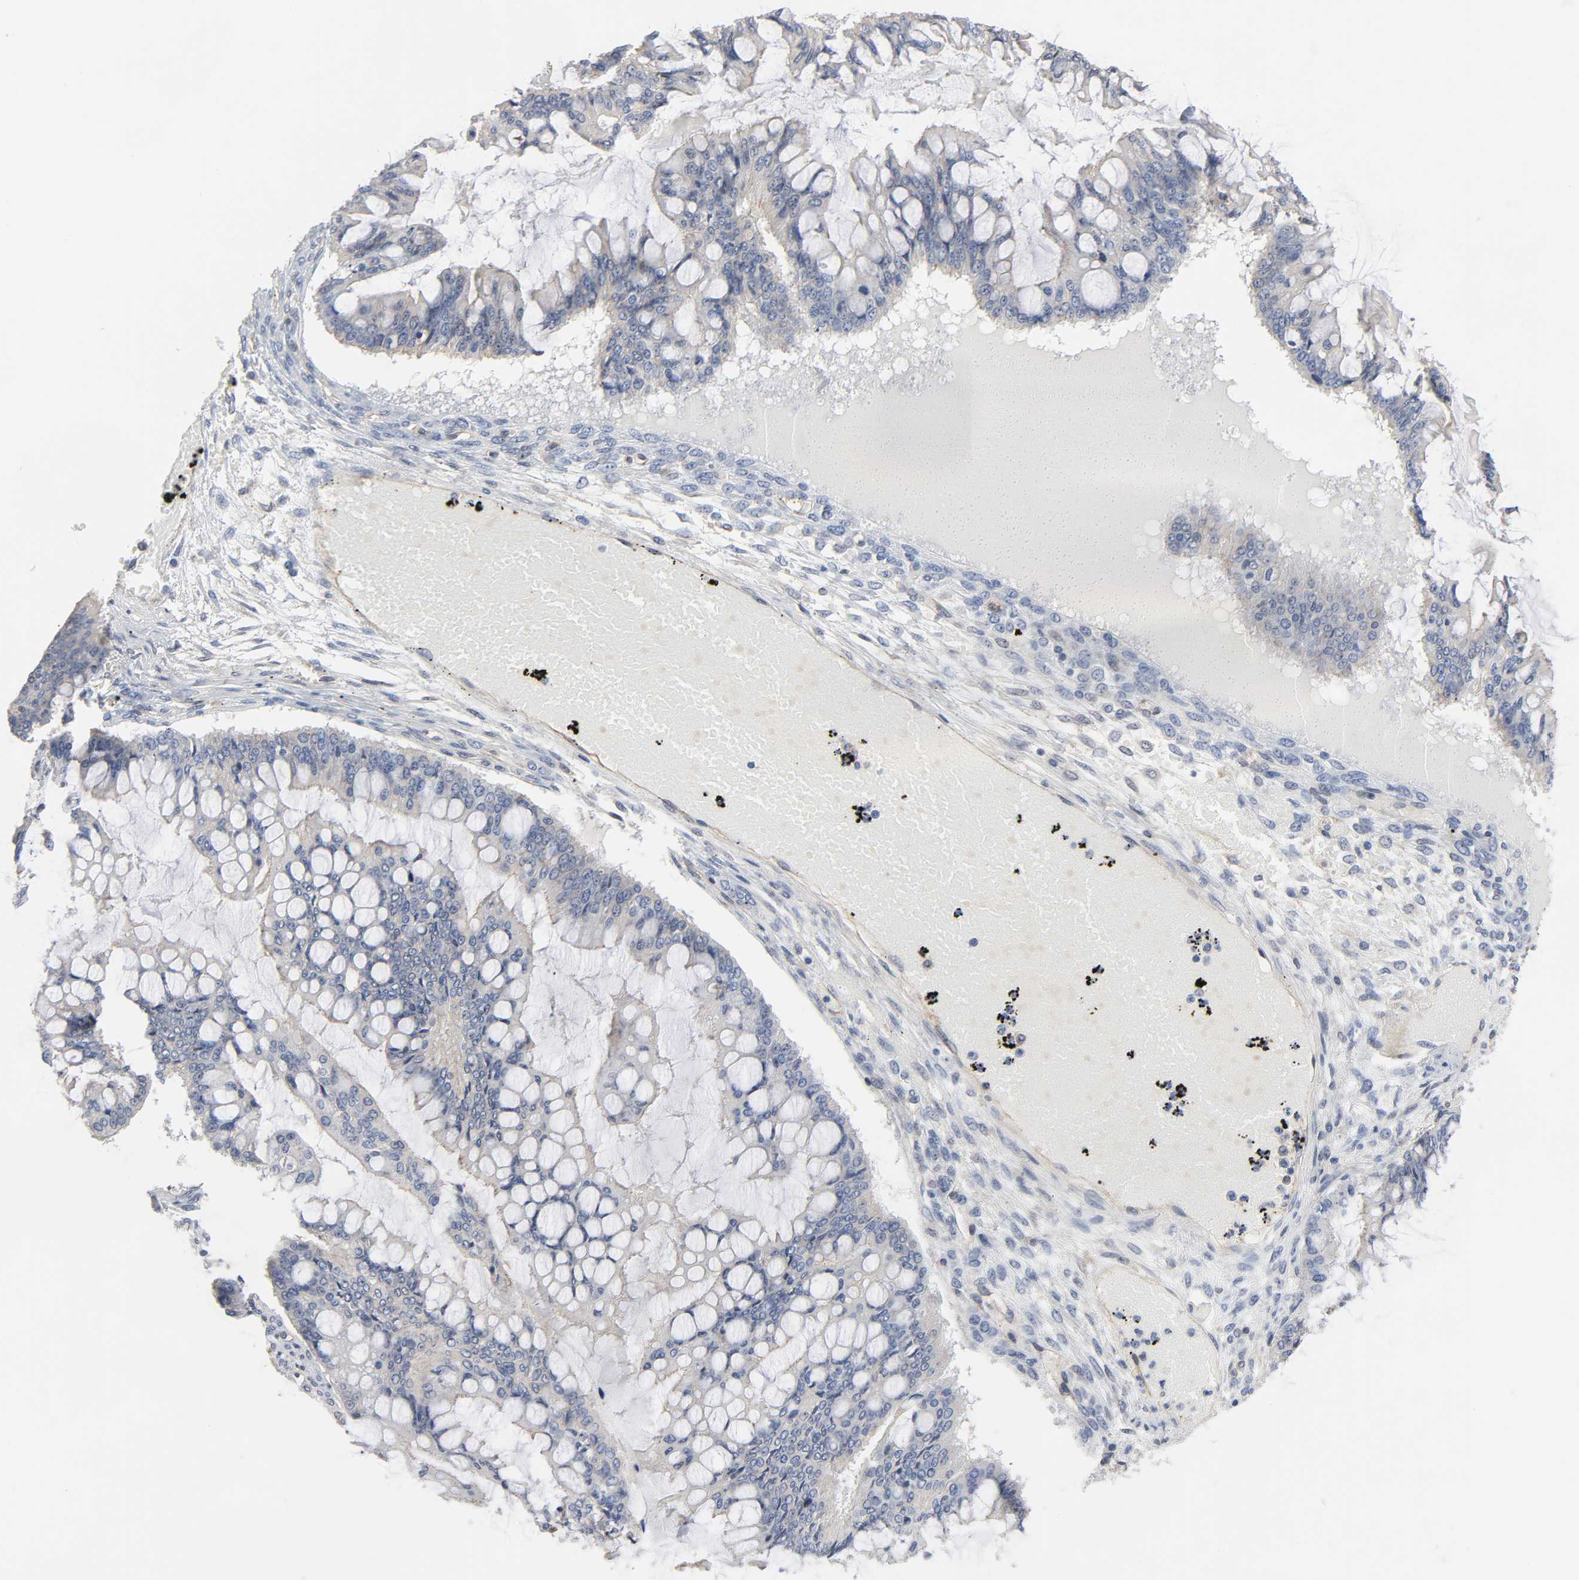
{"staining": {"intensity": "weak", "quantity": "<25%", "location": "cytoplasmic/membranous"}, "tissue": "ovarian cancer", "cell_type": "Tumor cells", "image_type": "cancer", "snomed": [{"axis": "morphology", "description": "Cystadenocarcinoma, mucinous, NOS"}, {"axis": "topography", "description": "Ovary"}], "caption": "DAB (3,3'-diaminobenzidine) immunohistochemical staining of human mucinous cystadenocarcinoma (ovarian) displays no significant positivity in tumor cells. Nuclei are stained in blue.", "gene": "DDX10", "patient": {"sex": "female", "age": 73}}